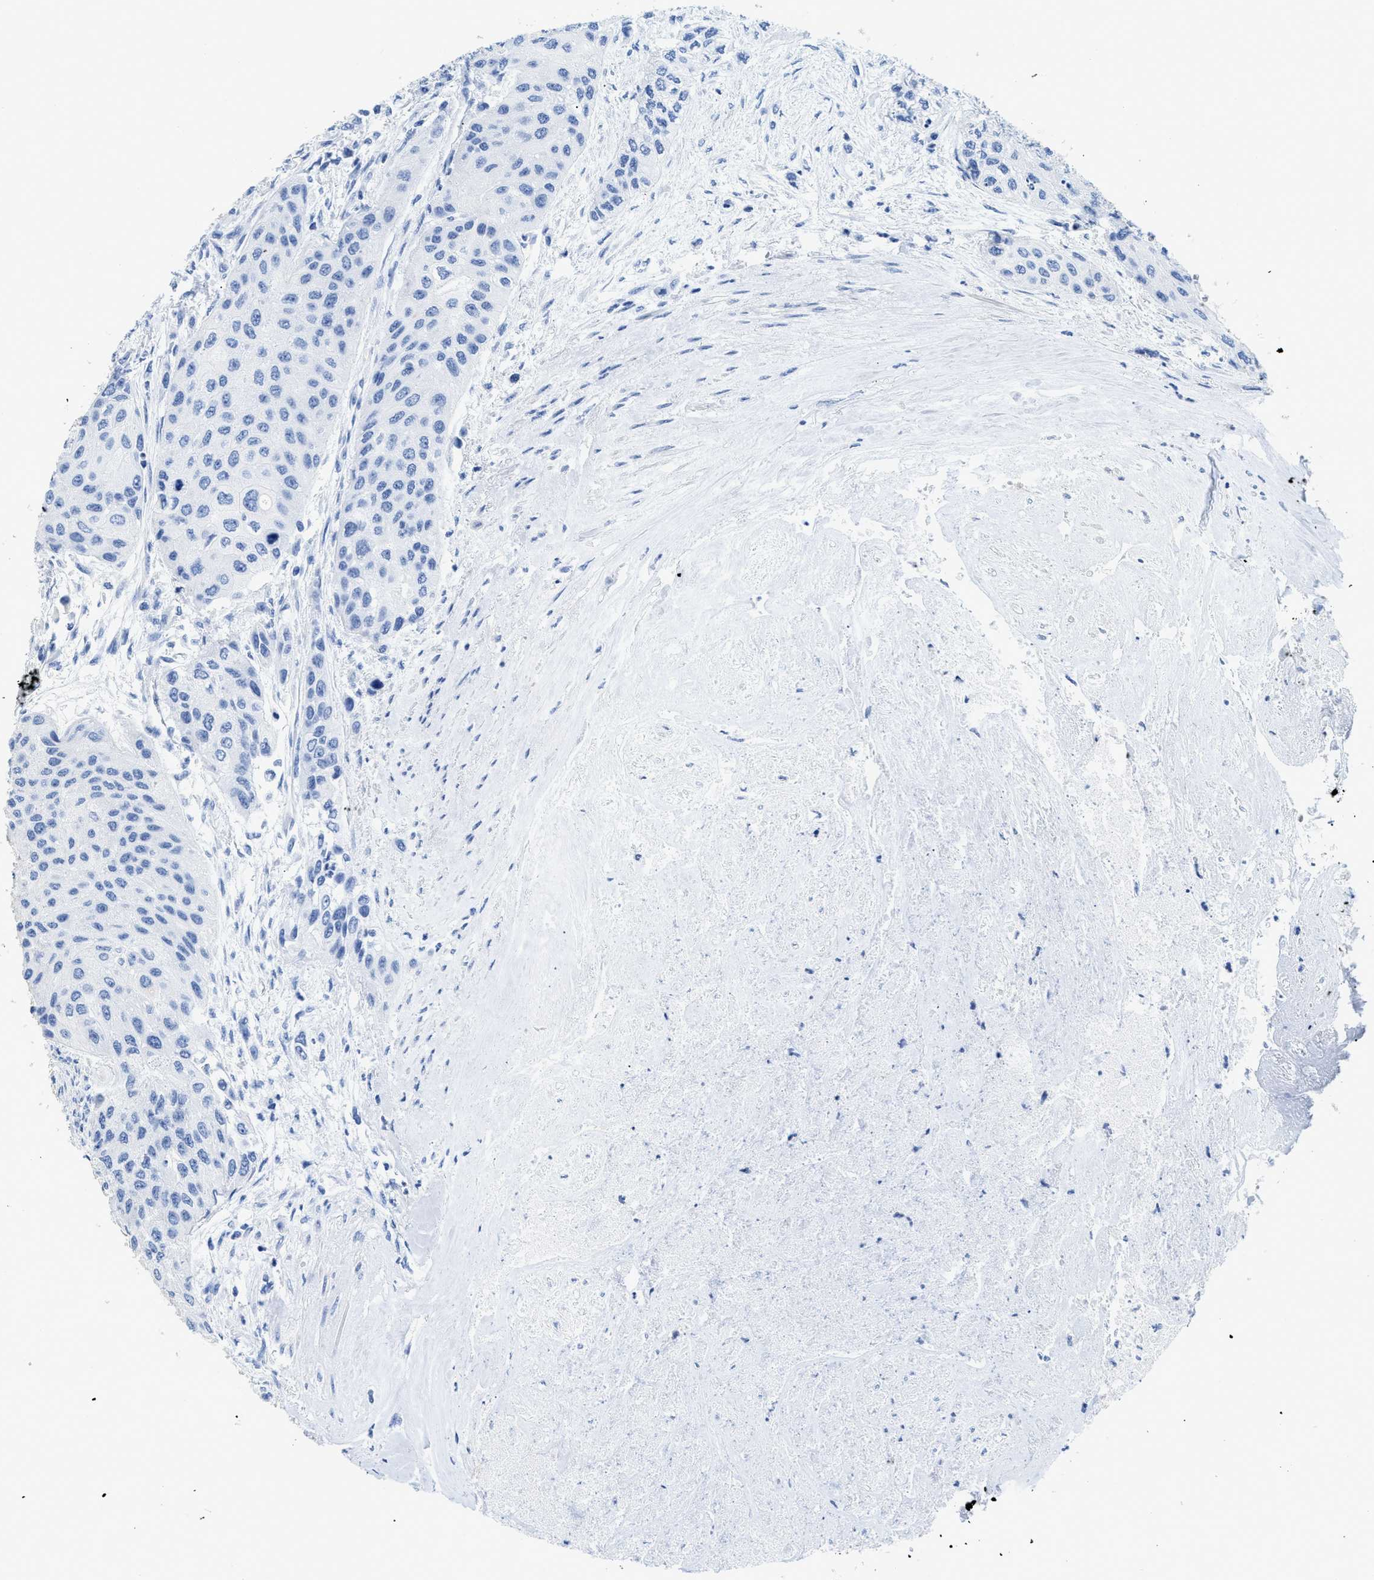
{"staining": {"intensity": "negative", "quantity": "none", "location": "none"}, "tissue": "urothelial cancer", "cell_type": "Tumor cells", "image_type": "cancer", "snomed": [{"axis": "morphology", "description": "Urothelial carcinoma, High grade"}, {"axis": "topography", "description": "Urinary bladder"}], "caption": "A micrograph of human urothelial cancer is negative for staining in tumor cells.", "gene": "DLC1", "patient": {"sex": "female", "age": 56}}